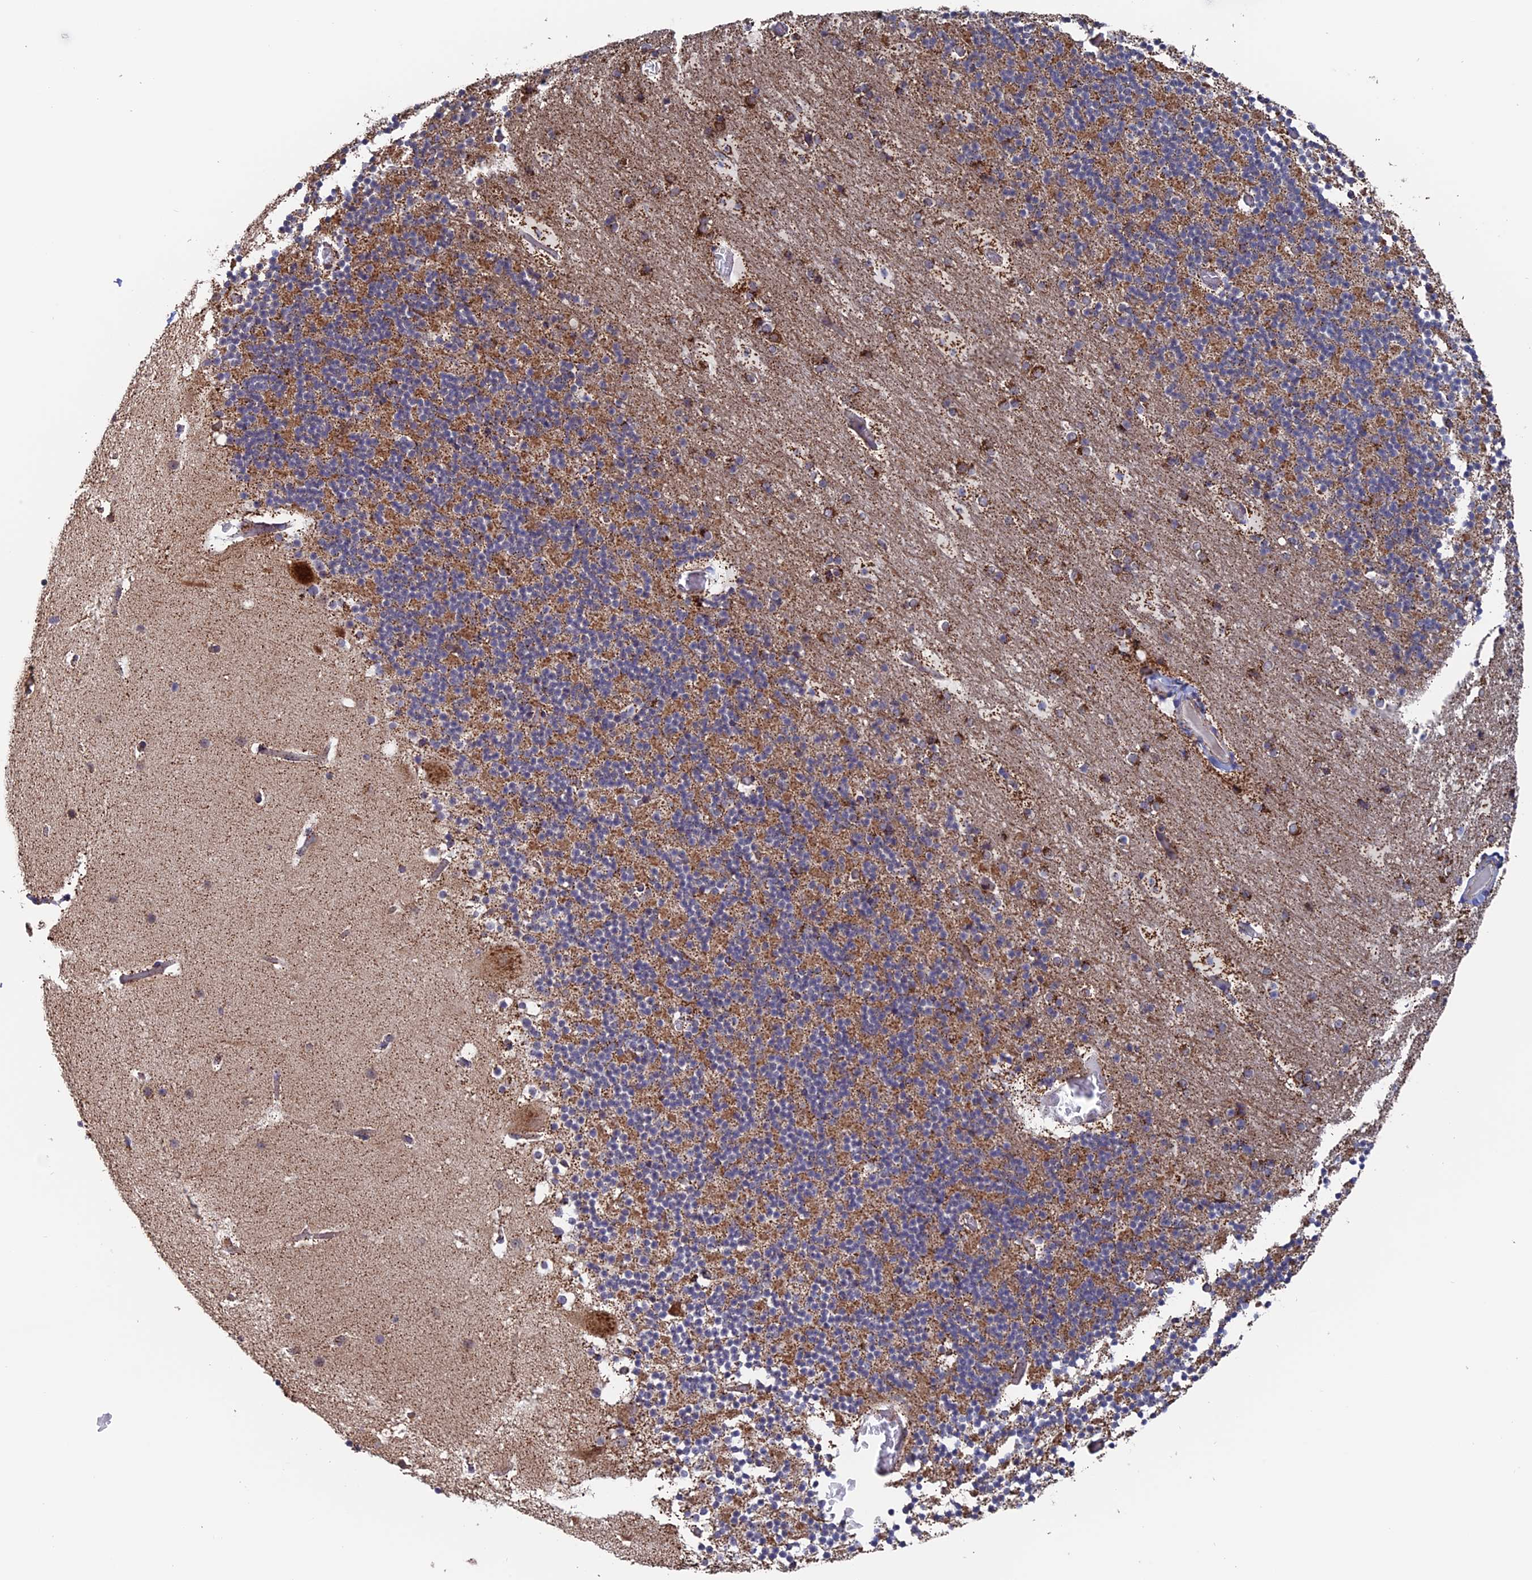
{"staining": {"intensity": "moderate", "quantity": ">75%", "location": "cytoplasmic/membranous"}, "tissue": "cerebellum", "cell_type": "Cells in granular layer", "image_type": "normal", "snomed": [{"axis": "morphology", "description": "Normal tissue, NOS"}, {"axis": "topography", "description": "Cerebellum"}], "caption": "Immunohistochemistry (DAB (3,3'-diaminobenzidine)) staining of normal human cerebellum displays moderate cytoplasmic/membranous protein positivity in about >75% of cells in granular layer.", "gene": "DTYMK", "patient": {"sex": "male", "age": 57}}